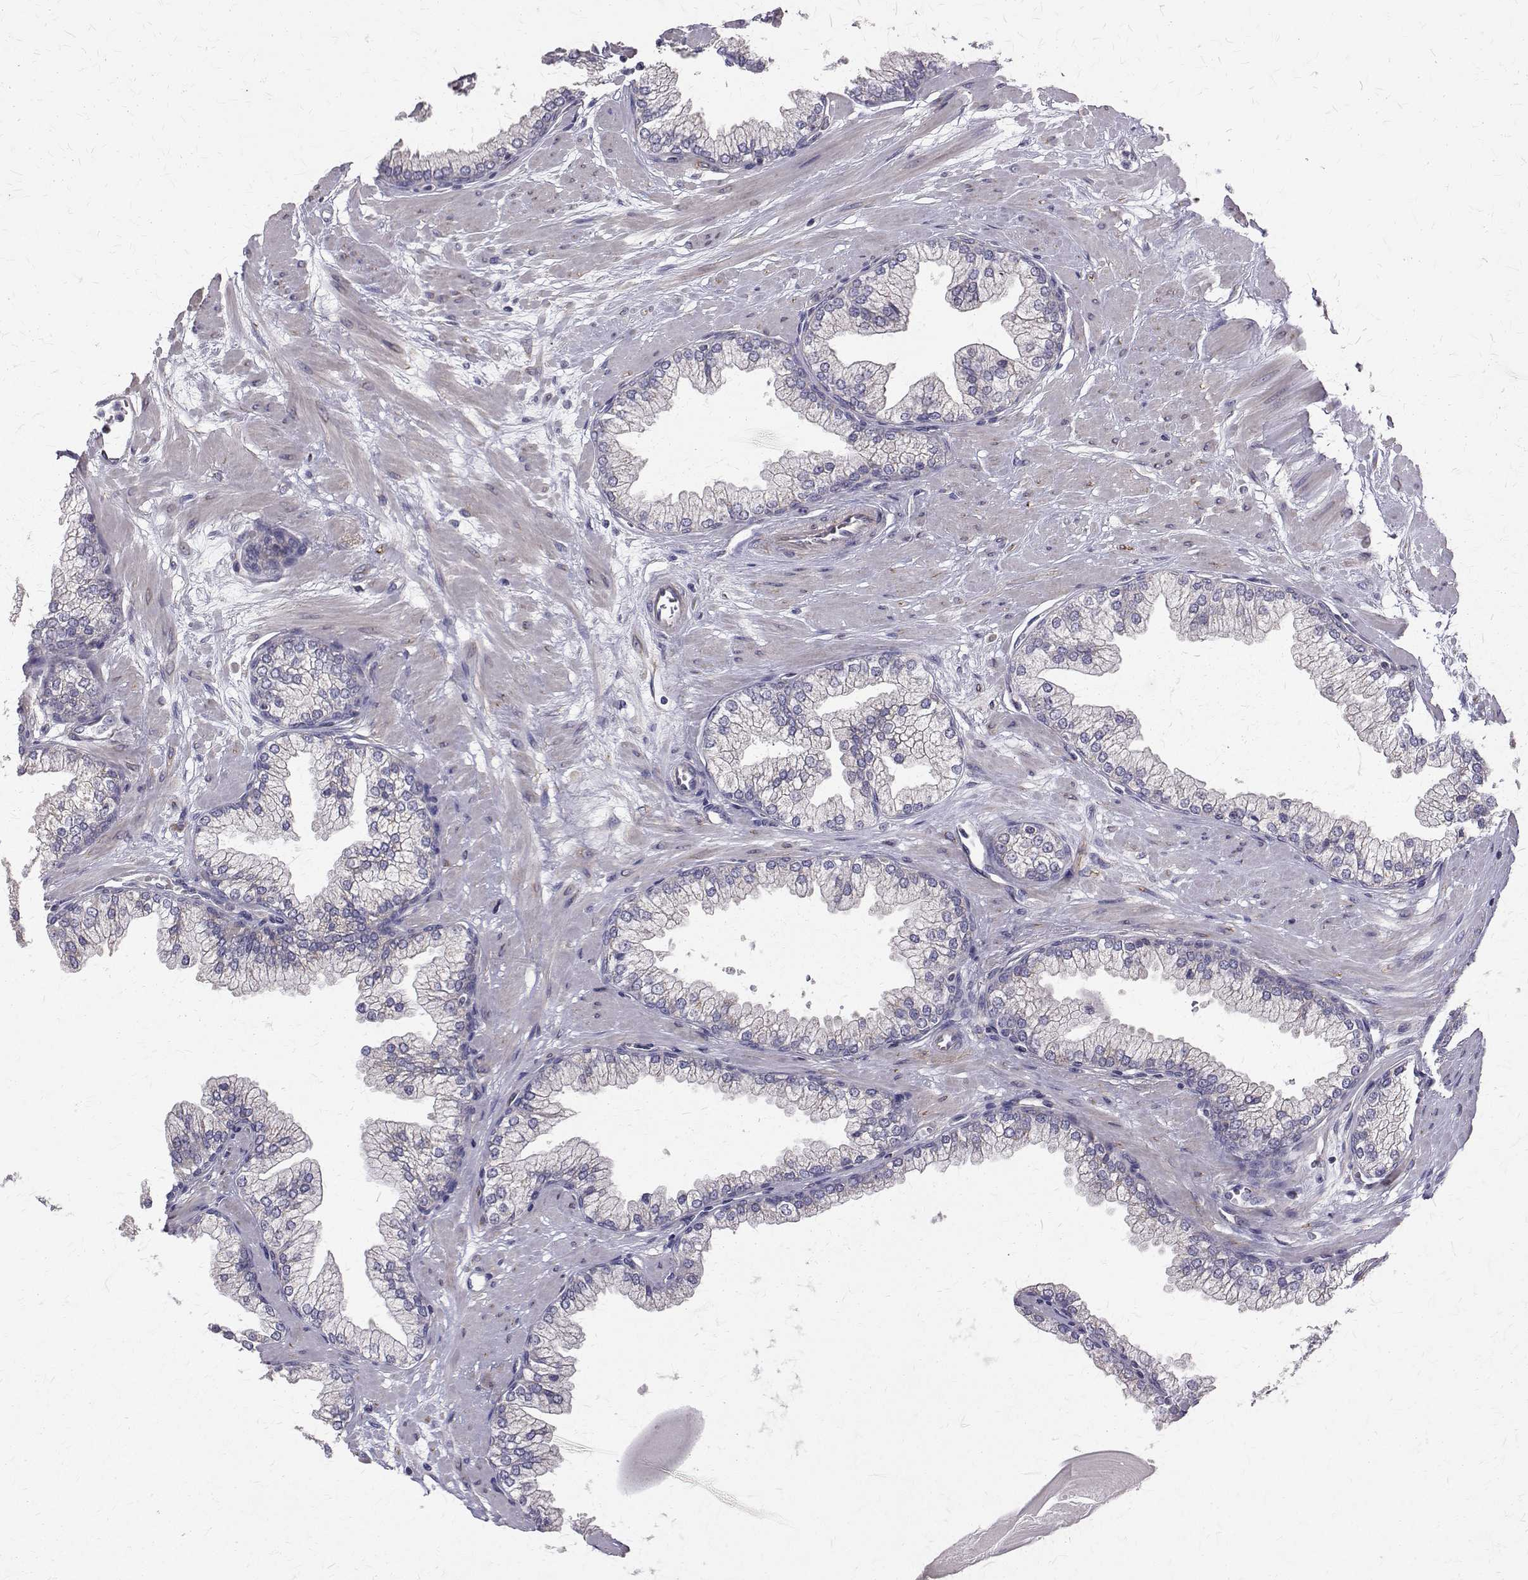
{"staining": {"intensity": "negative", "quantity": "none", "location": "none"}, "tissue": "prostate", "cell_type": "Glandular cells", "image_type": "normal", "snomed": [{"axis": "morphology", "description": "Normal tissue, NOS"}, {"axis": "topography", "description": "Prostate"}, {"axis": "topography", "description": "Peripheral nerve tissue"}], "caption": "Immunohistochemical staining of unremarkable prostate shows no significant positivity in glandular cells.", "gene": "ARFGAP1", "patient": {"sex": "male", "age": 61}}